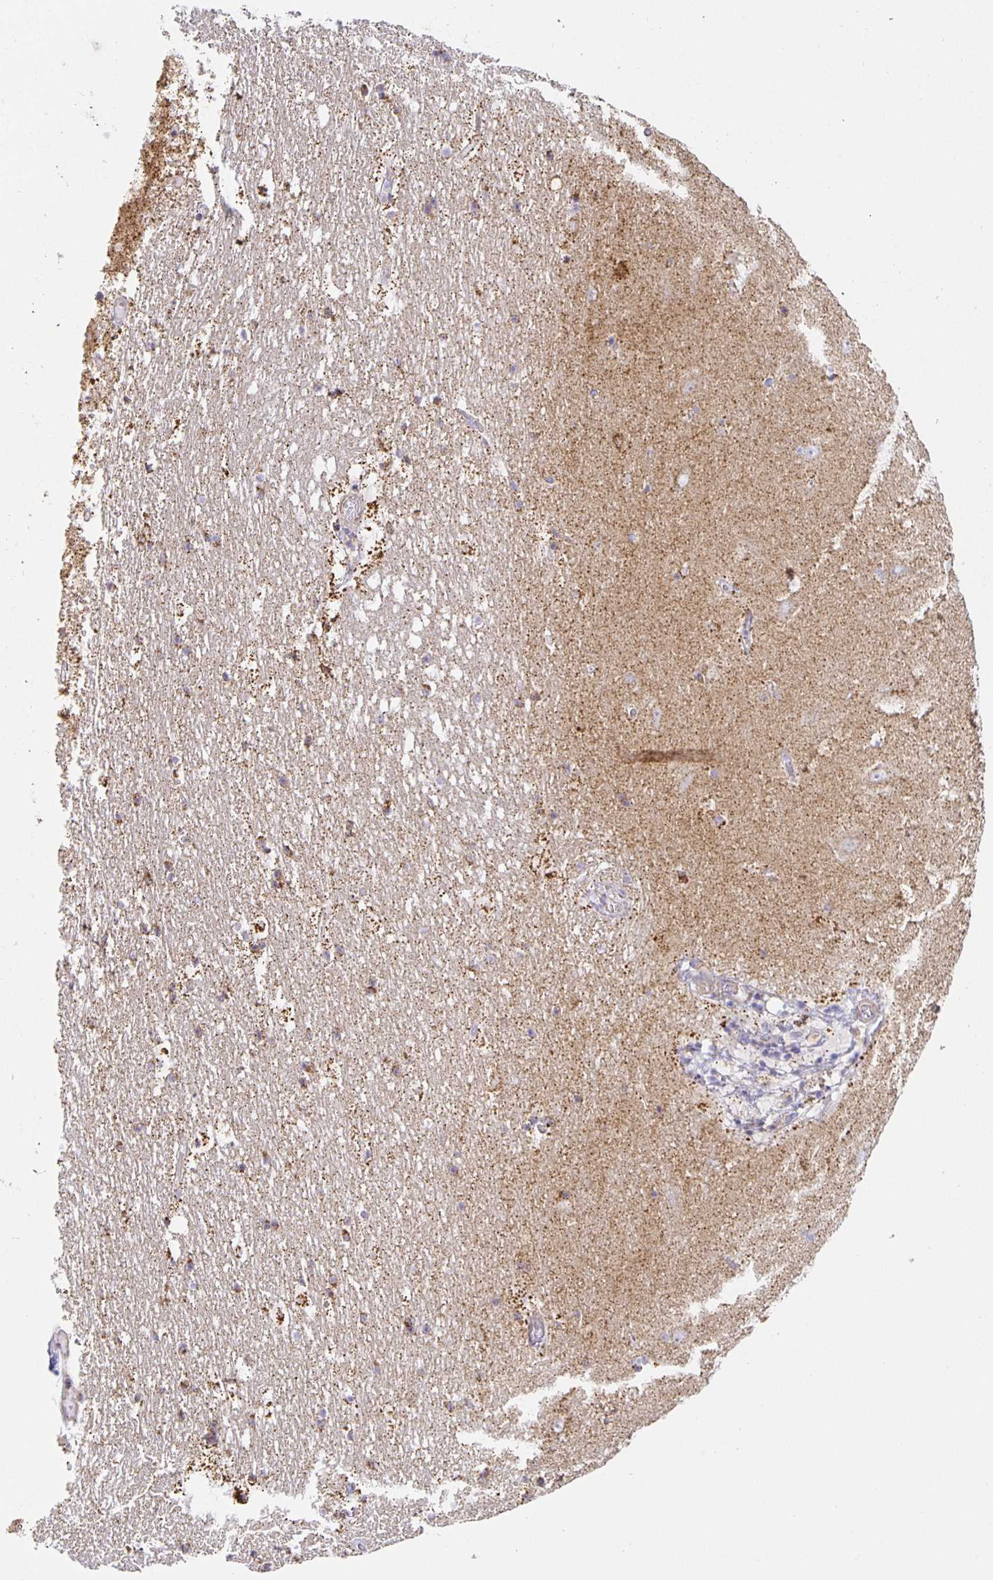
{"staining": {"intensity": "weak", "quantity": "<25%", "location": "cytoplasmic/membranous"}, "tissue": "hippocampus", "cell_type": "Glial cells", "image_type": "normal", "snomed": [{"axis": "morphology", "description": "Normal tissue, NOS"}, {"axis": "topography", "description": "Hippocampus"}], "caption": "This image is of normal hippocampus stained with IHC to label a protein in brown with the nuclei are counter-stained blue. There is no staining in glial cells.", "gene": "FLRT3", "patient": {"sex": "female", "age": 42}}